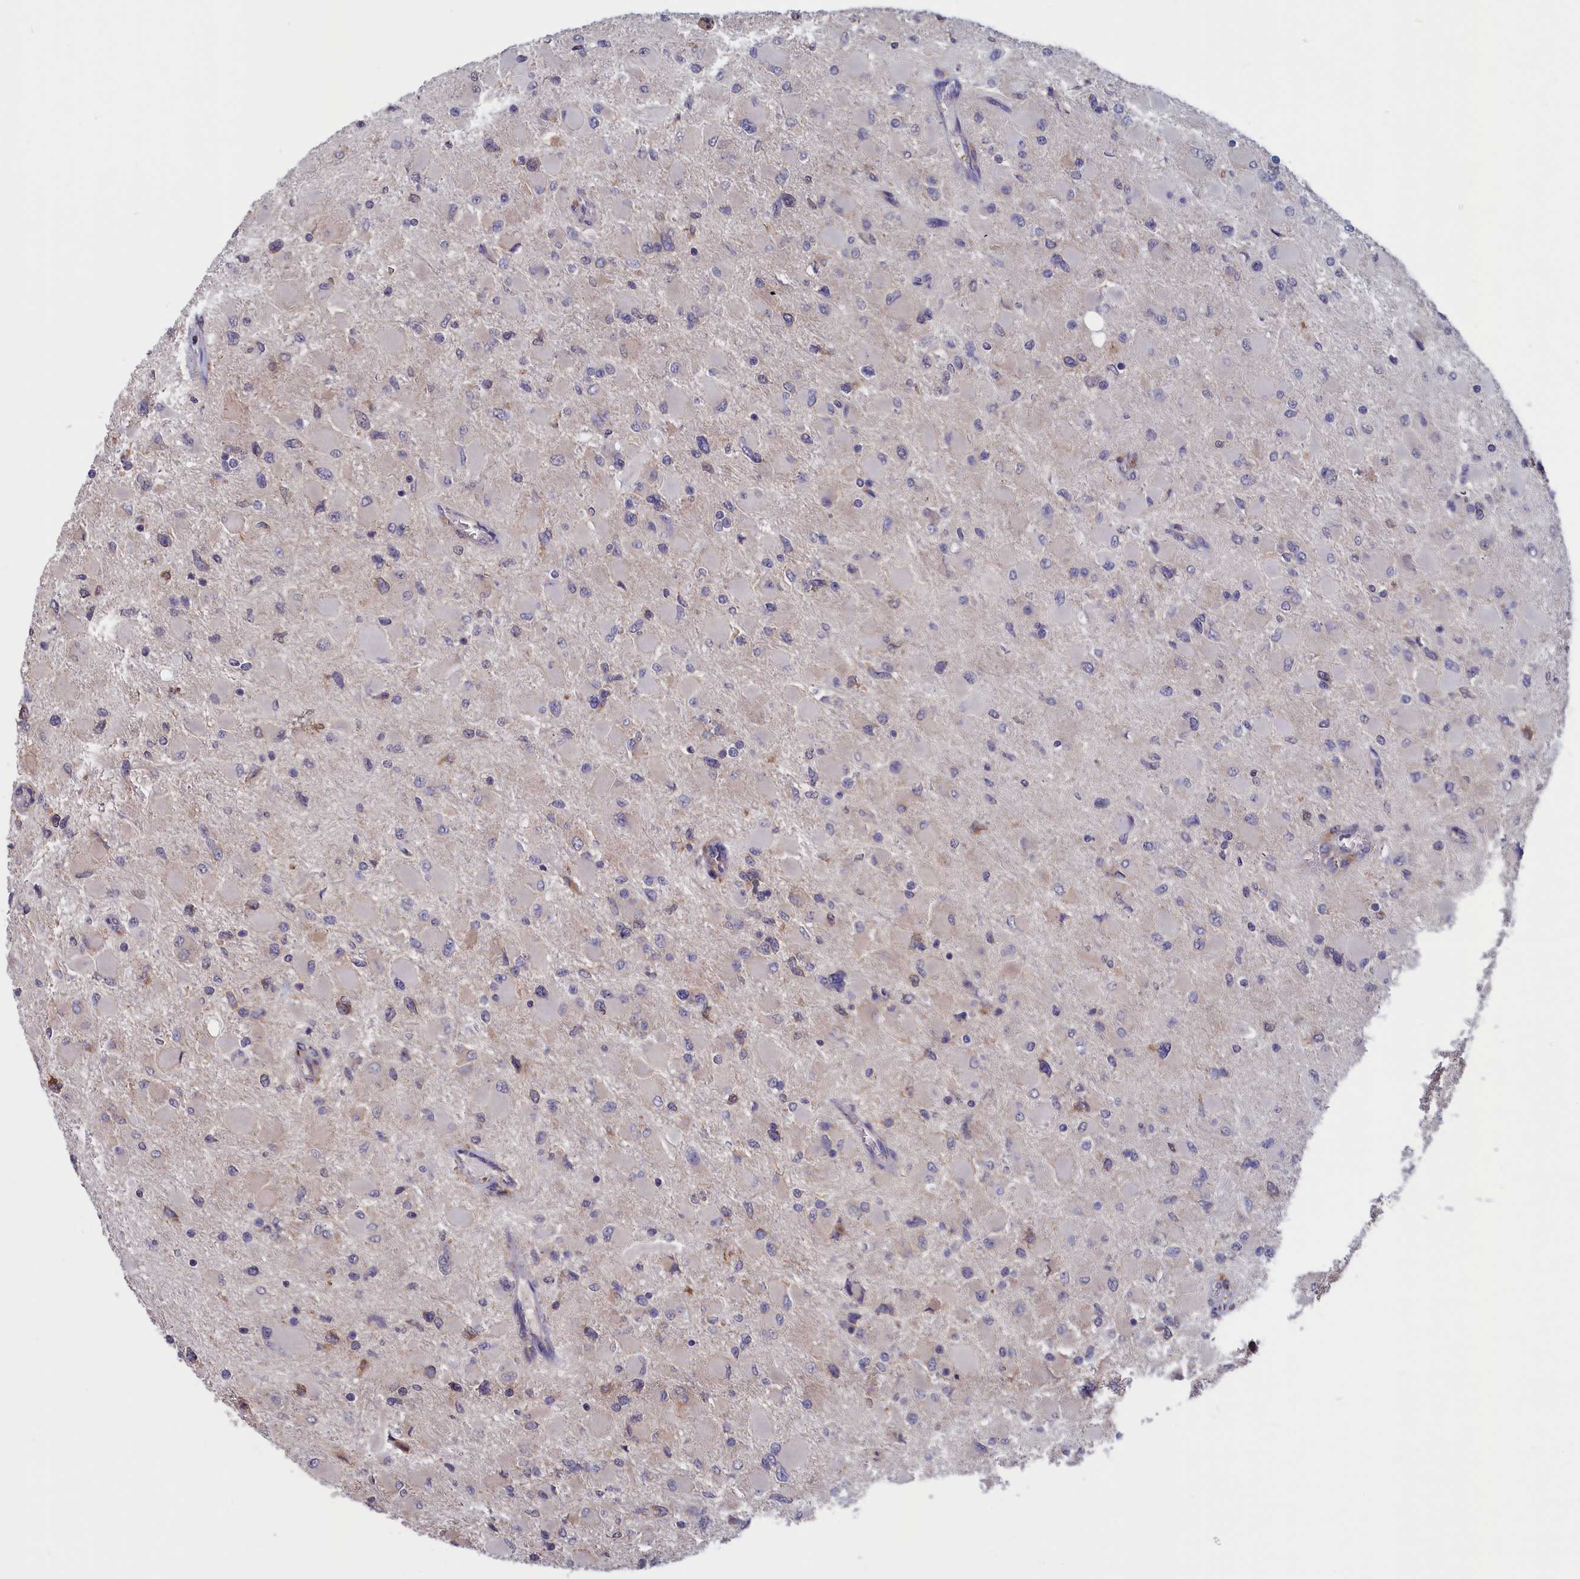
{"staining": {"intensity": "negative", "quantity": "none", "location": "none"}, "tissue": "glioma", "cell_type": "Tumor cells", "image_type": "cancer", "snomed": [{"axis": "morphology", "description": "Glioma, malignant, High grade"}, {"axis": "topography", "description": "Cerebral cortex"}], "caption": "Human glioma stained for a protein using immunohistochemistry exhibits no staining in tumor cells.", "gene": "CACTIN", "patient": {"sex": "female", "age": 36}}